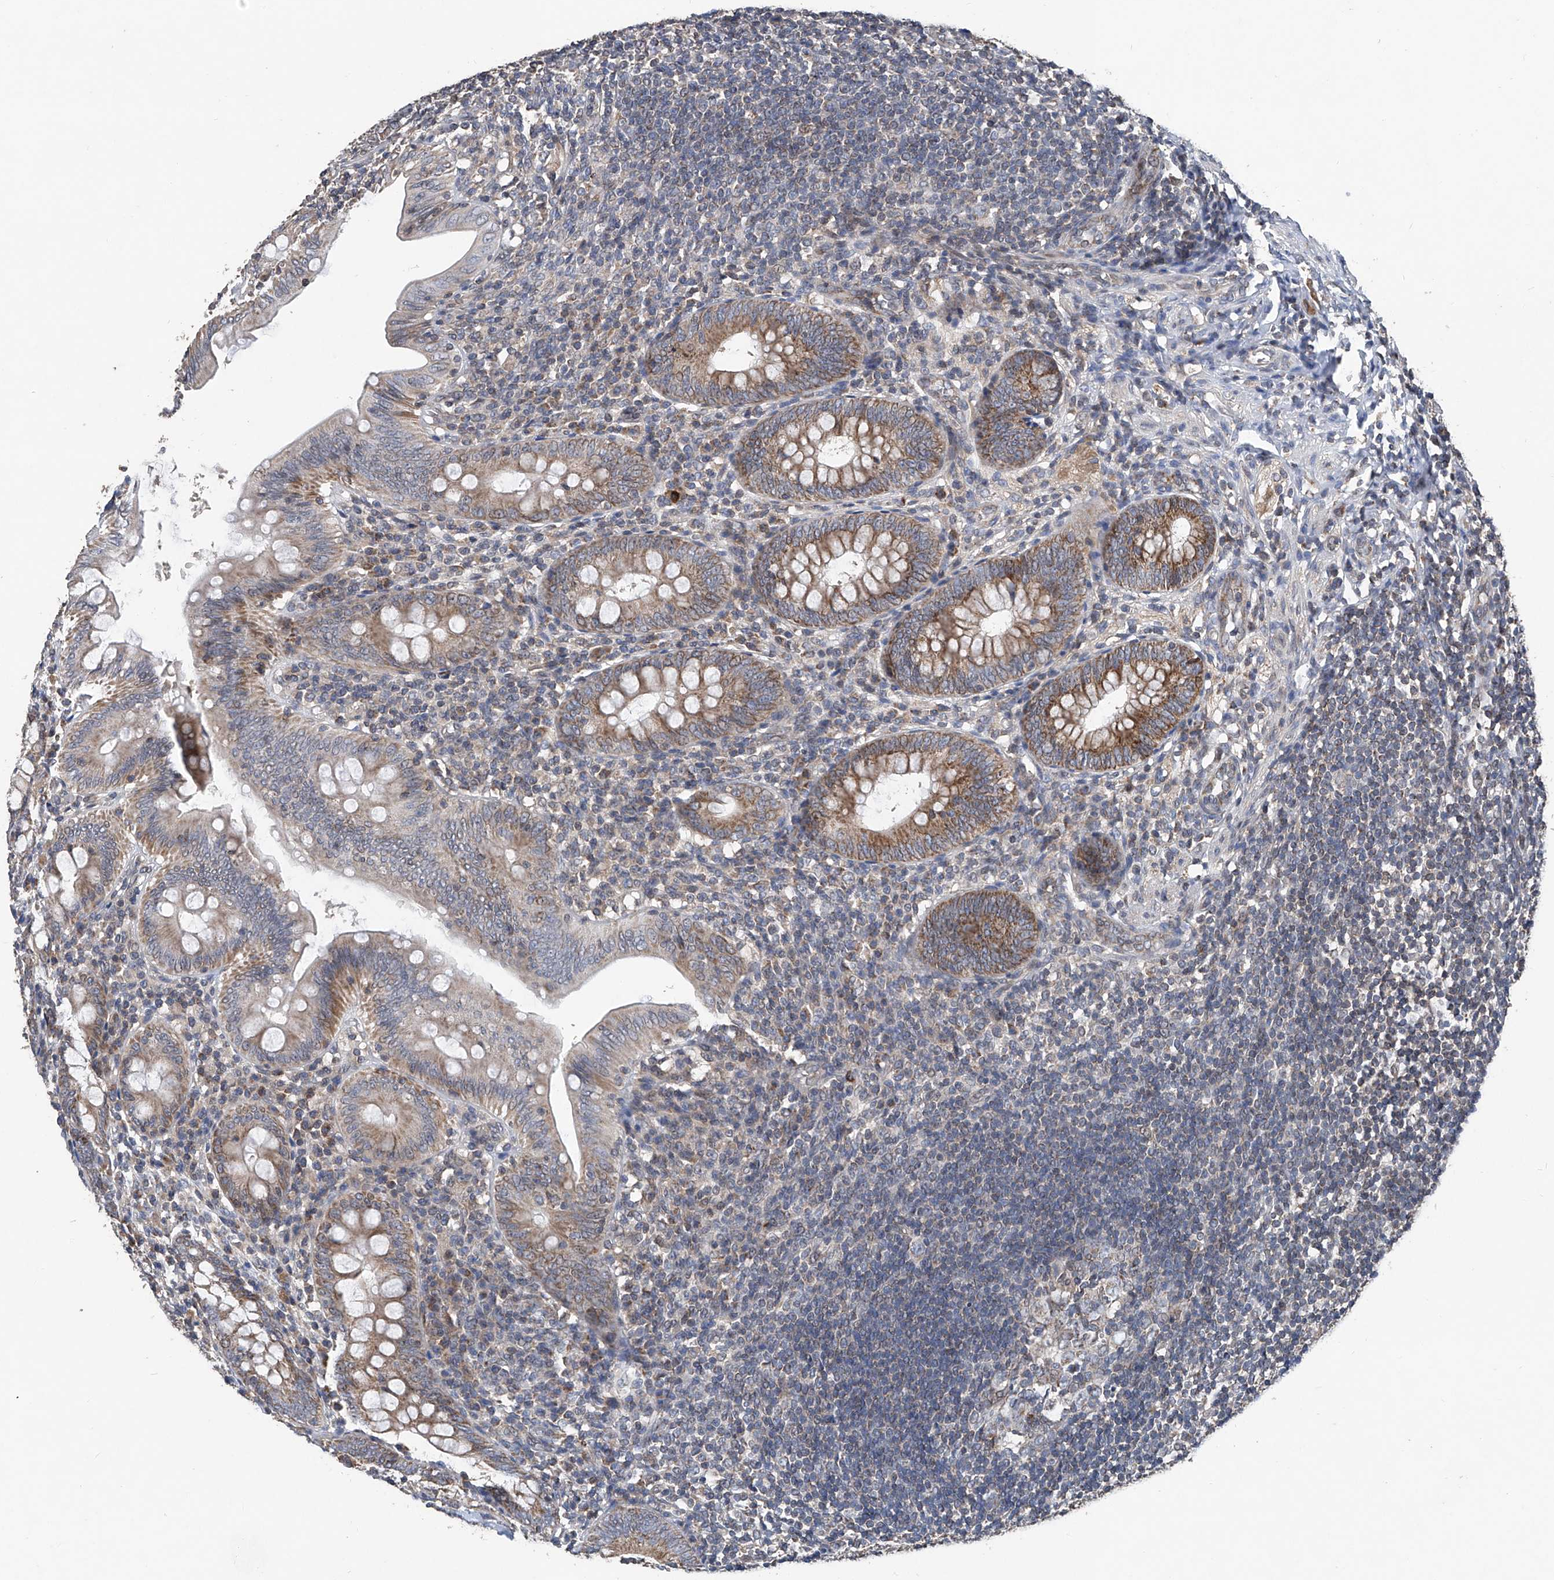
{"staining": {"intensity": "moderate", "quantity": ">75%", "location": "cytoplasmic/membranous"}, "tissue": "appendix", "cell_type": "Glandular cells", "image_type": "normal", "snomed": [{"axis": "morphology", "description": "Normal tissue, NOS"}, {"axis": "topography", "description": "Appendix"}], "caption": "High-power microscopy captured an immunohistochemistry (IHC) image of normal appendix, revealing moderate cytoplasmic/membranous staining in approximately >75% of glandular cells. (Brightfield microscopy of DAB IHC at high magnification).", "gene": "BCKDHB", "patient": {"sex": "male", "age": 14}}